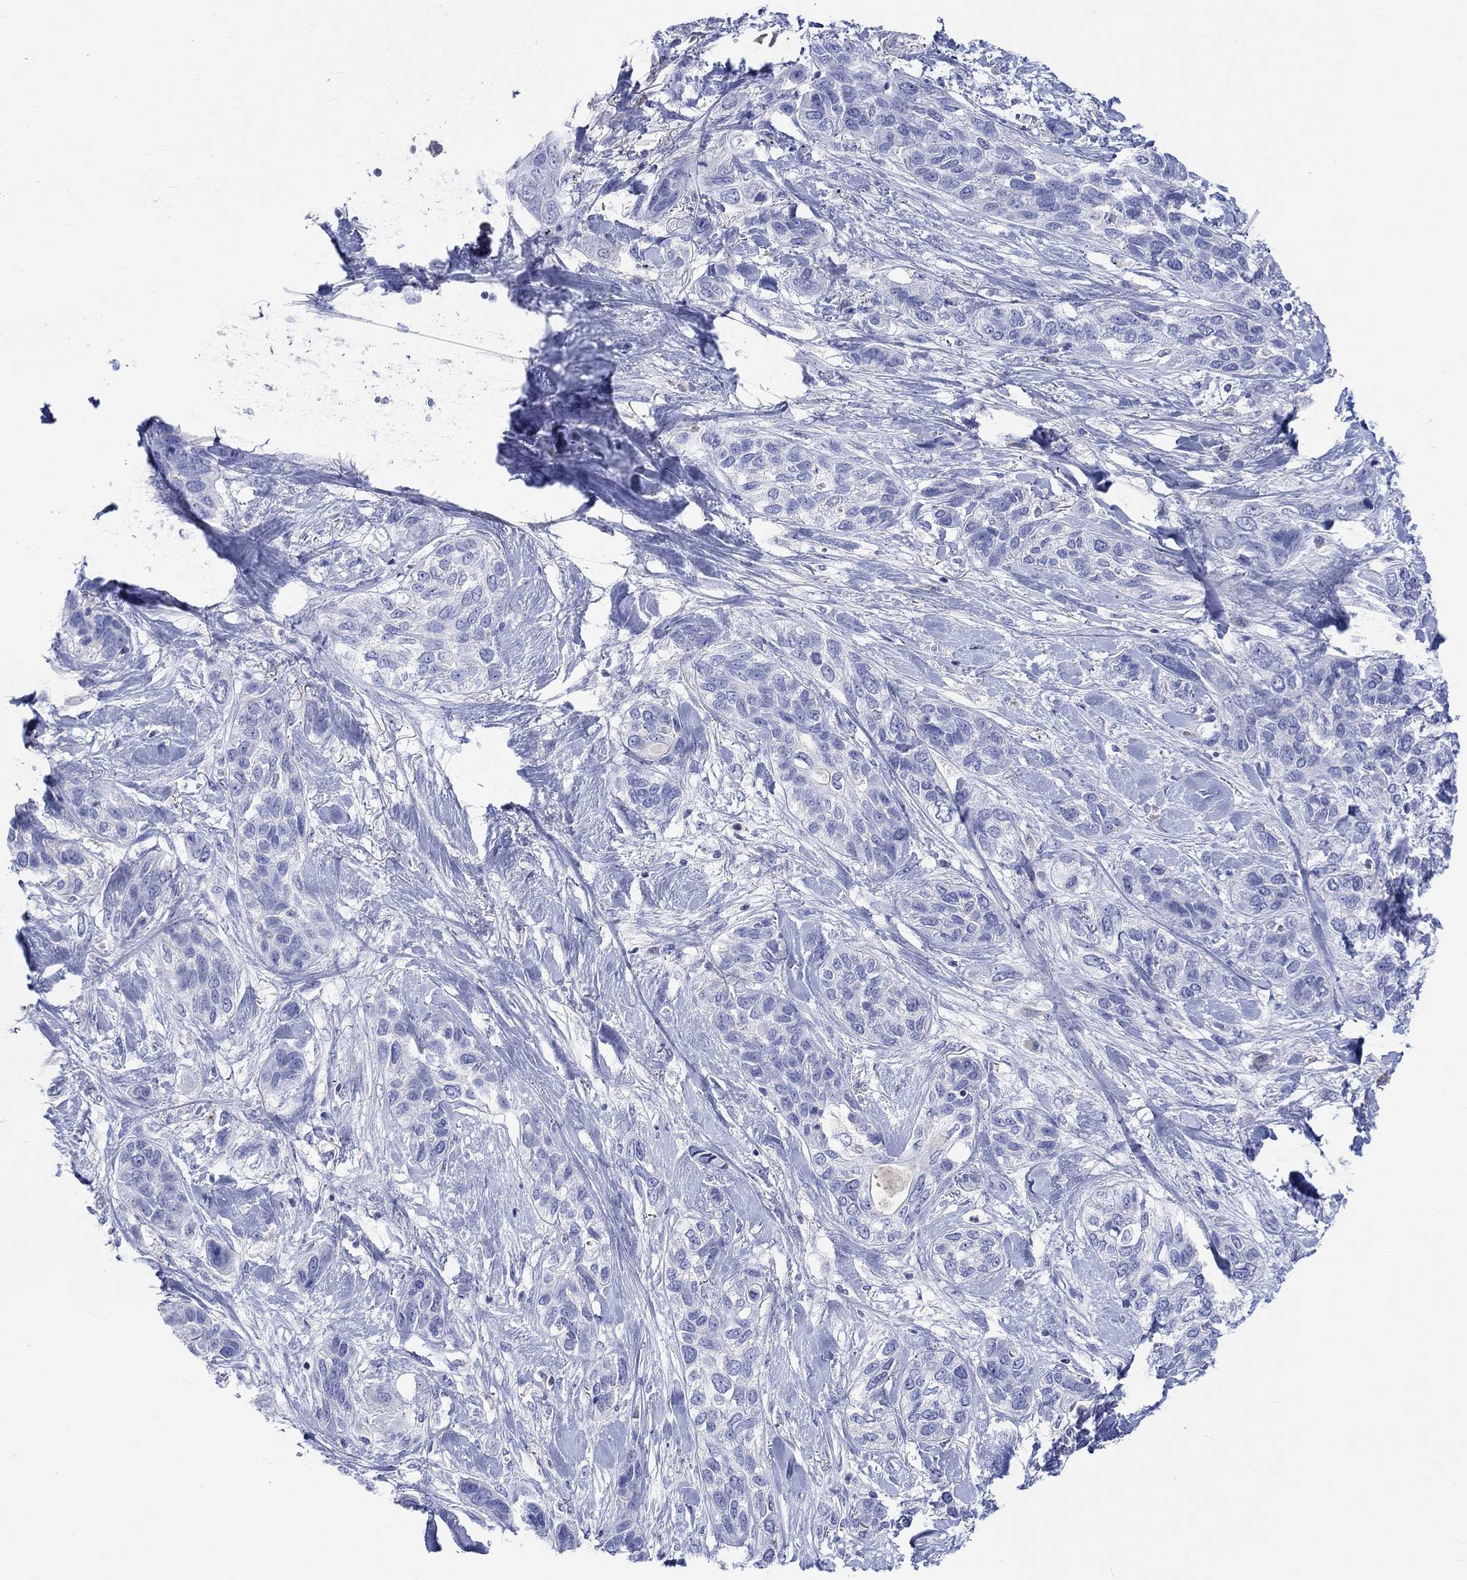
{"staining": {"intensity": "negative", "quantity": "none", "location": "none"}, "tissue": "lung cancer", "cell_type": "Tumor cells", "image_type": "cancer", "snomed": [{"axis": "morphology", "description": "Squamous cell carcinoma, NOS"}, {"axis": "topography", "description": "Lung"}], "caption": "There is no significant positivity in tumor cells of lung cancer (squamous cell carcinoma).", "gene": "GCM1", "patient": {"sex": "female", "age": 70}}